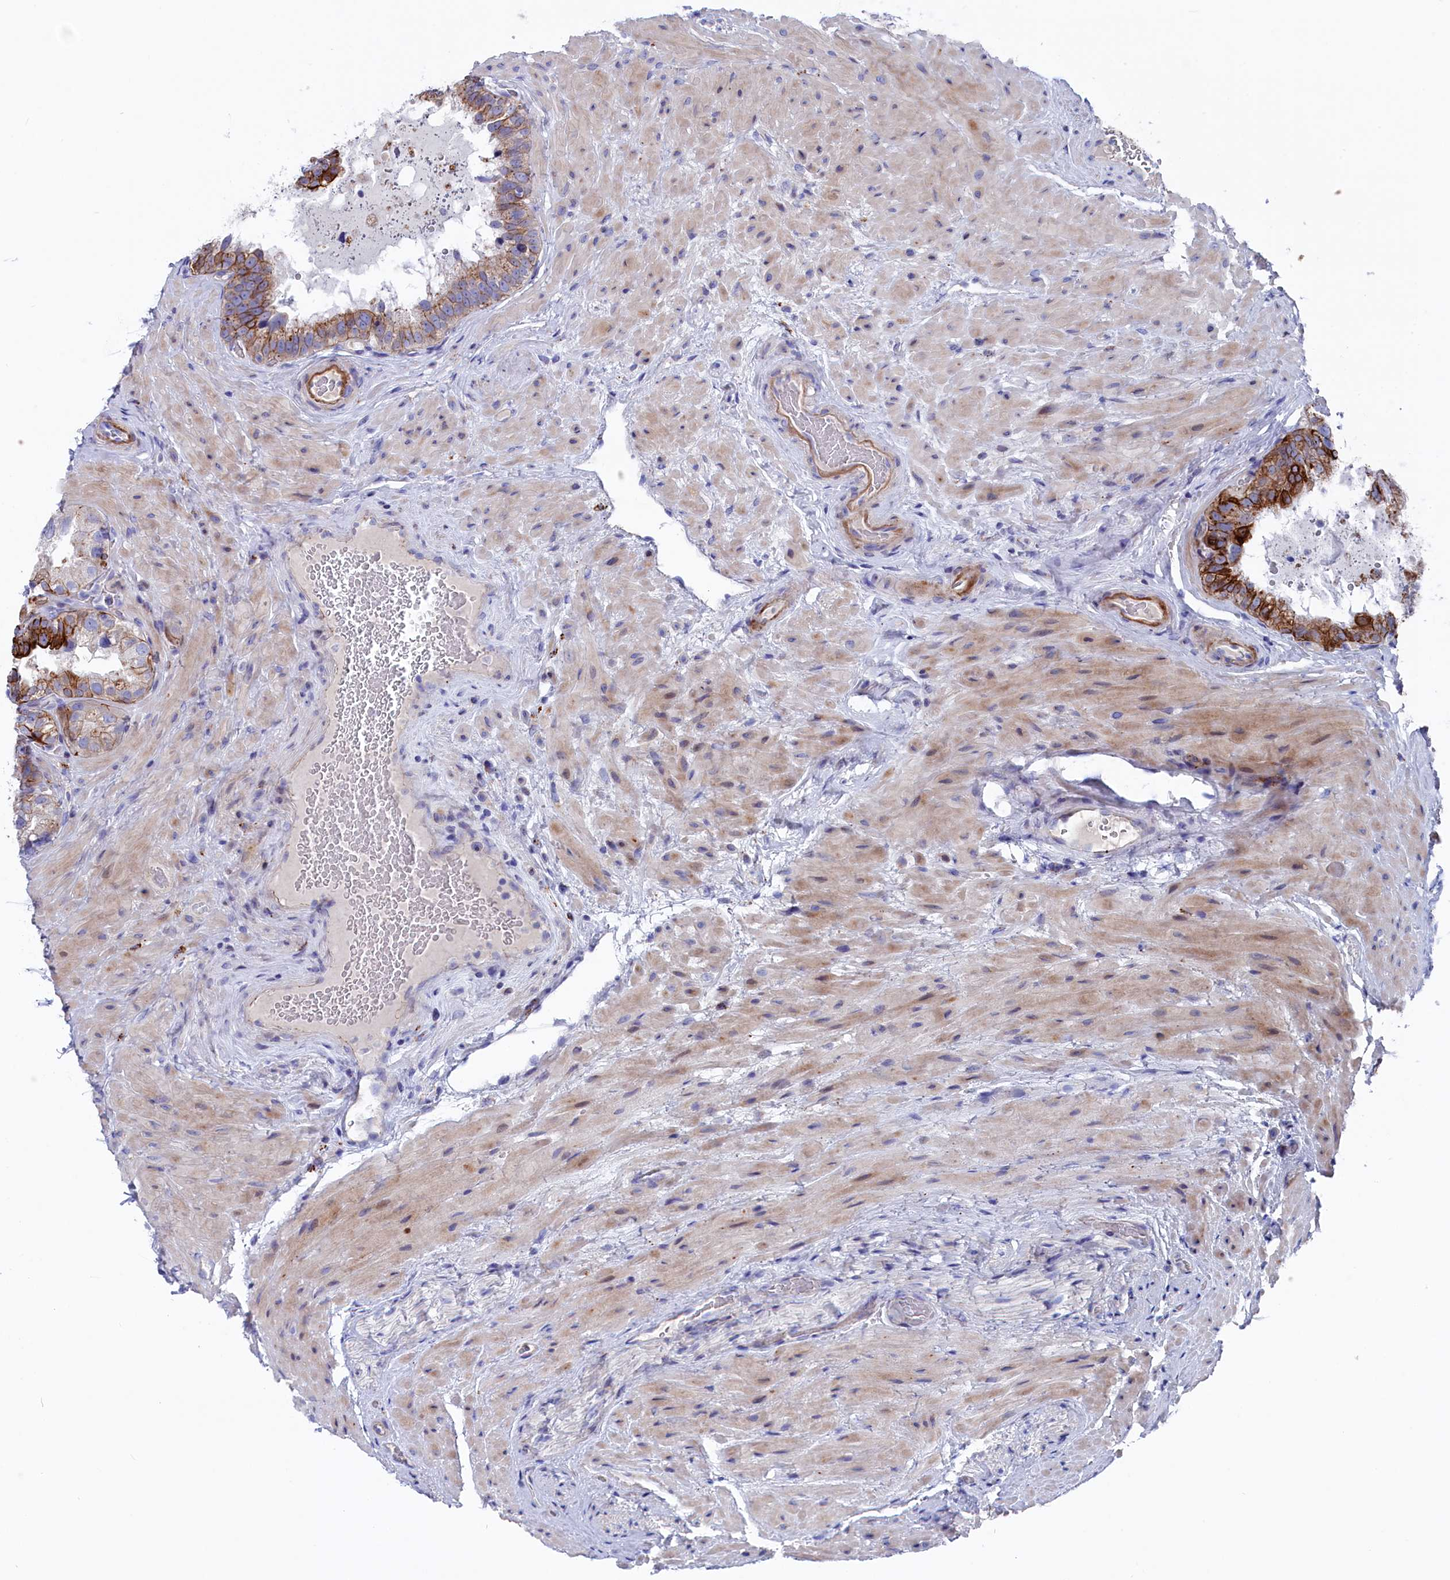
{"staining": {"intensity": "strong", "quantity": "<25%", "location": "cytoplasmic/membranous"}, "tissue": "seminal vesicle", "cell_type": "Glandular cells", "image_type": "normal", "snomed": [{"axis": "morphology", "description": "Normal tissue, NOS"}, {"axis": "topography", "description": "Seminal veicle"}, {"axis": "topography", "description": "Peripheral nerve tissue"}], "caption": "Immunohistochemical staining of benign human seminal vesicle demonstrates medium levels of strong cytoplasmic/membranous expression in approximately <25% of glandular cells.", "gene": "NUDT7", "patient": {"sex": "male", "age": 67}}